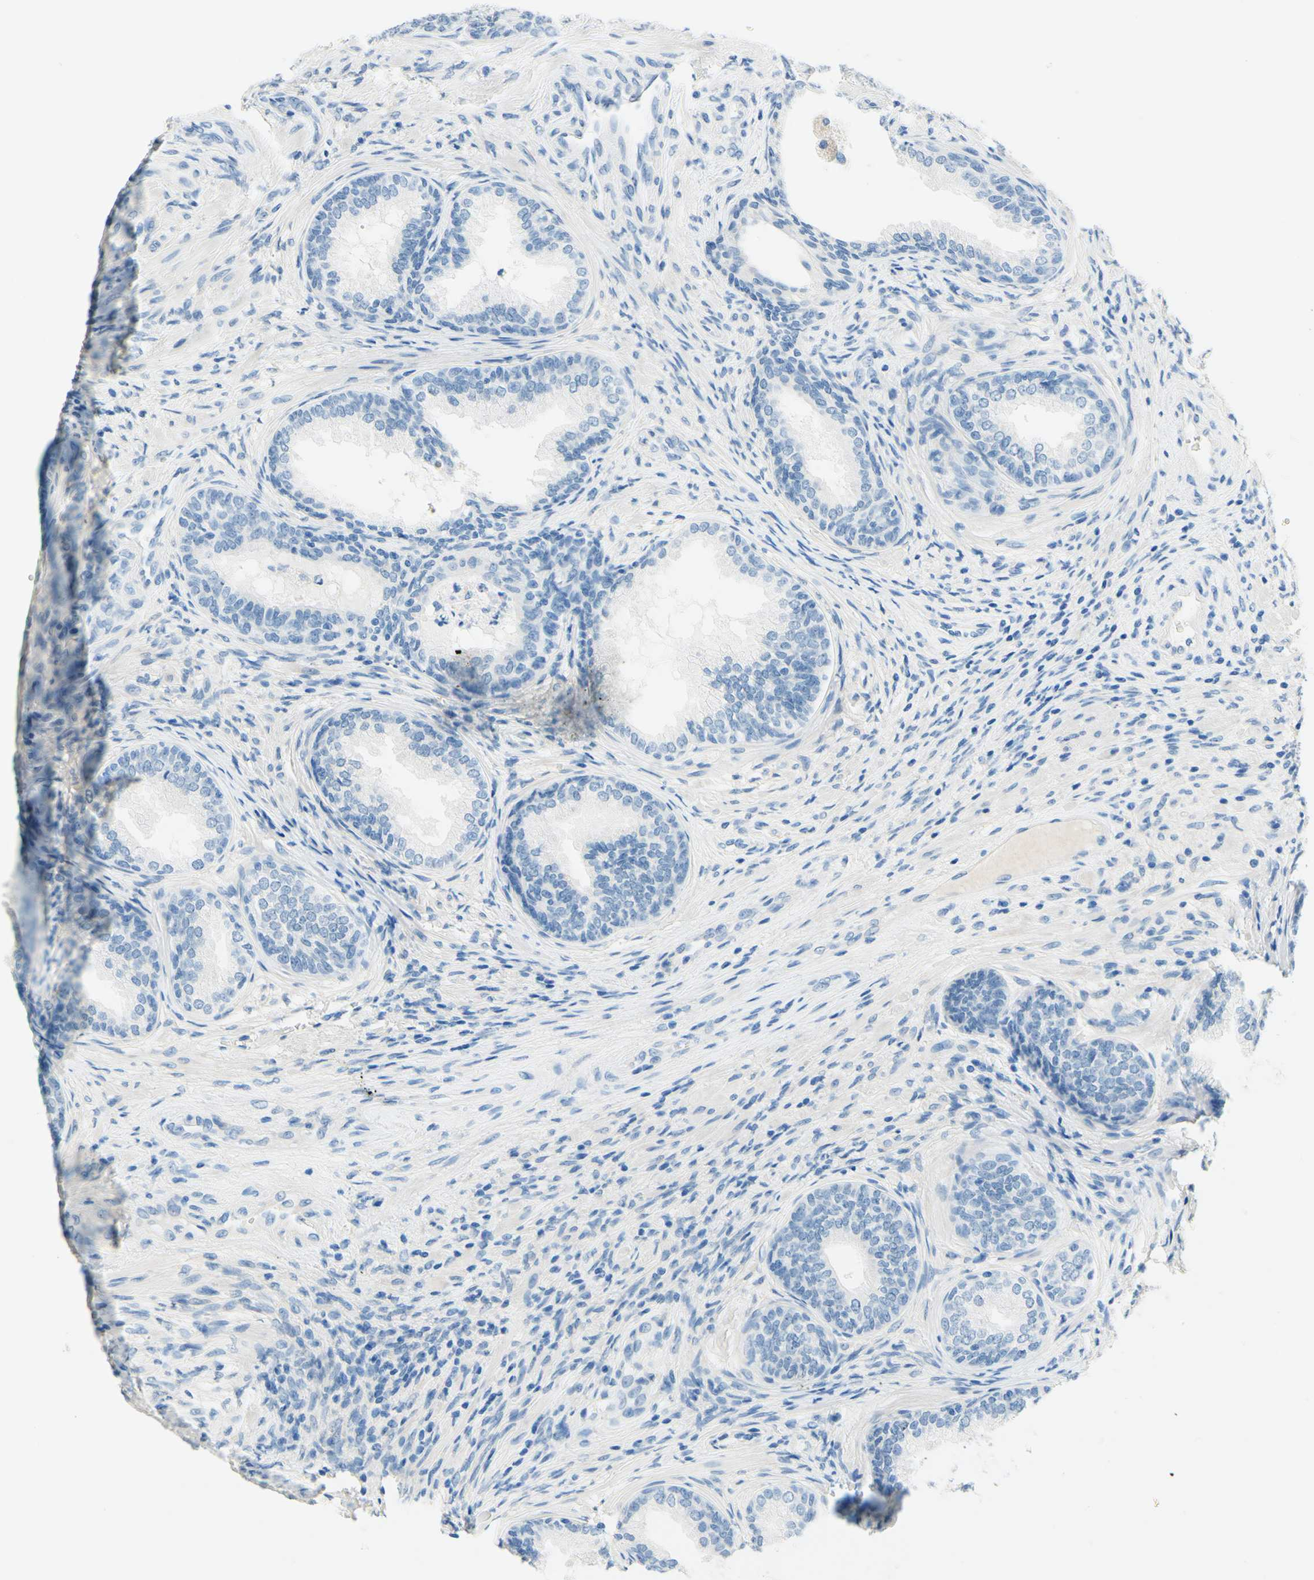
{"staining": {"intensity": "negative", "quantity": "none", "location": "none"}, "tissue": "prostate", "cell_type": "Glandular cells", "image_type": "normal", "snomed": [{"axis": "morphology", "description": "Normal tissue, NOS"}, {"axis": "topography", "description": "Prostate"}], "caption": "Immunohistochemistry (IHC) image of benign prostate: human prostate stained with DAB (3,3'-diaminobenzidine) shows no significant protein expression in glandular cells. (Immunohistochemistry (IHC), brightfield microscopy, high magnification).", "gene": "PASD1", "patient": {"sex": "male", "age": 76}}